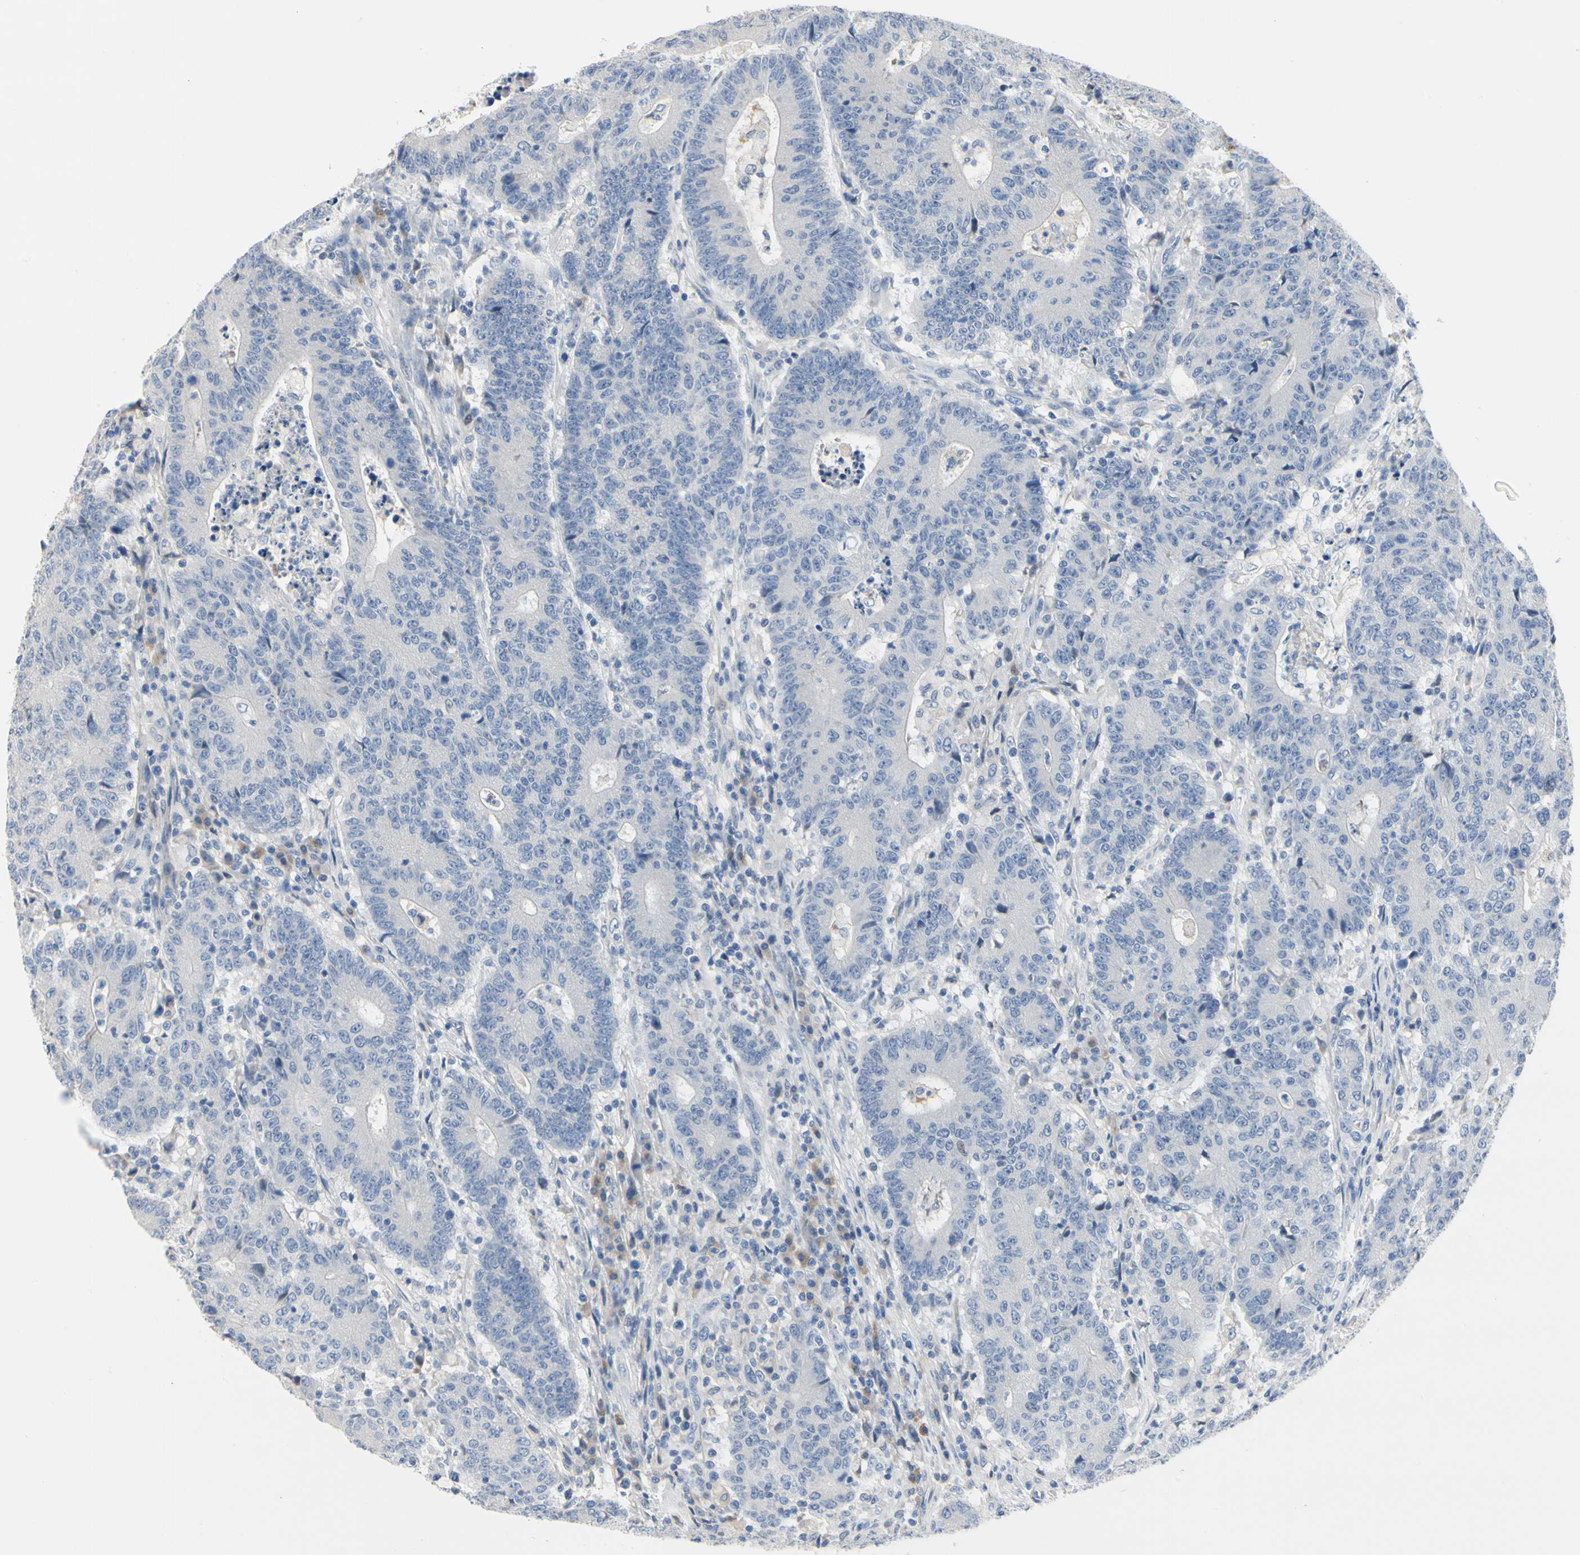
{"staining": {"intensity": "negative", "quantity": "none", "location": "none"}, "tissue": "colorectal cancer", "cell_type": "Tumor cells", "image_type": "cancer", "snomed": [{"axis": "morphology", "description": "Normal tissue, NOS"}, {"axis": "morphology", "description": "Adenocarcinoma, NOS"}, {"axis": "topography", "description": "Colon"}], "caption": "Immunohistochemistry of human colorectal adenocarcinoma shows no expression in tumor cells. (DAB immunohistochemistry (IHC), high magnification).", "gene": "ECRG4", "patient": {"sex": "female", "age": 75}}